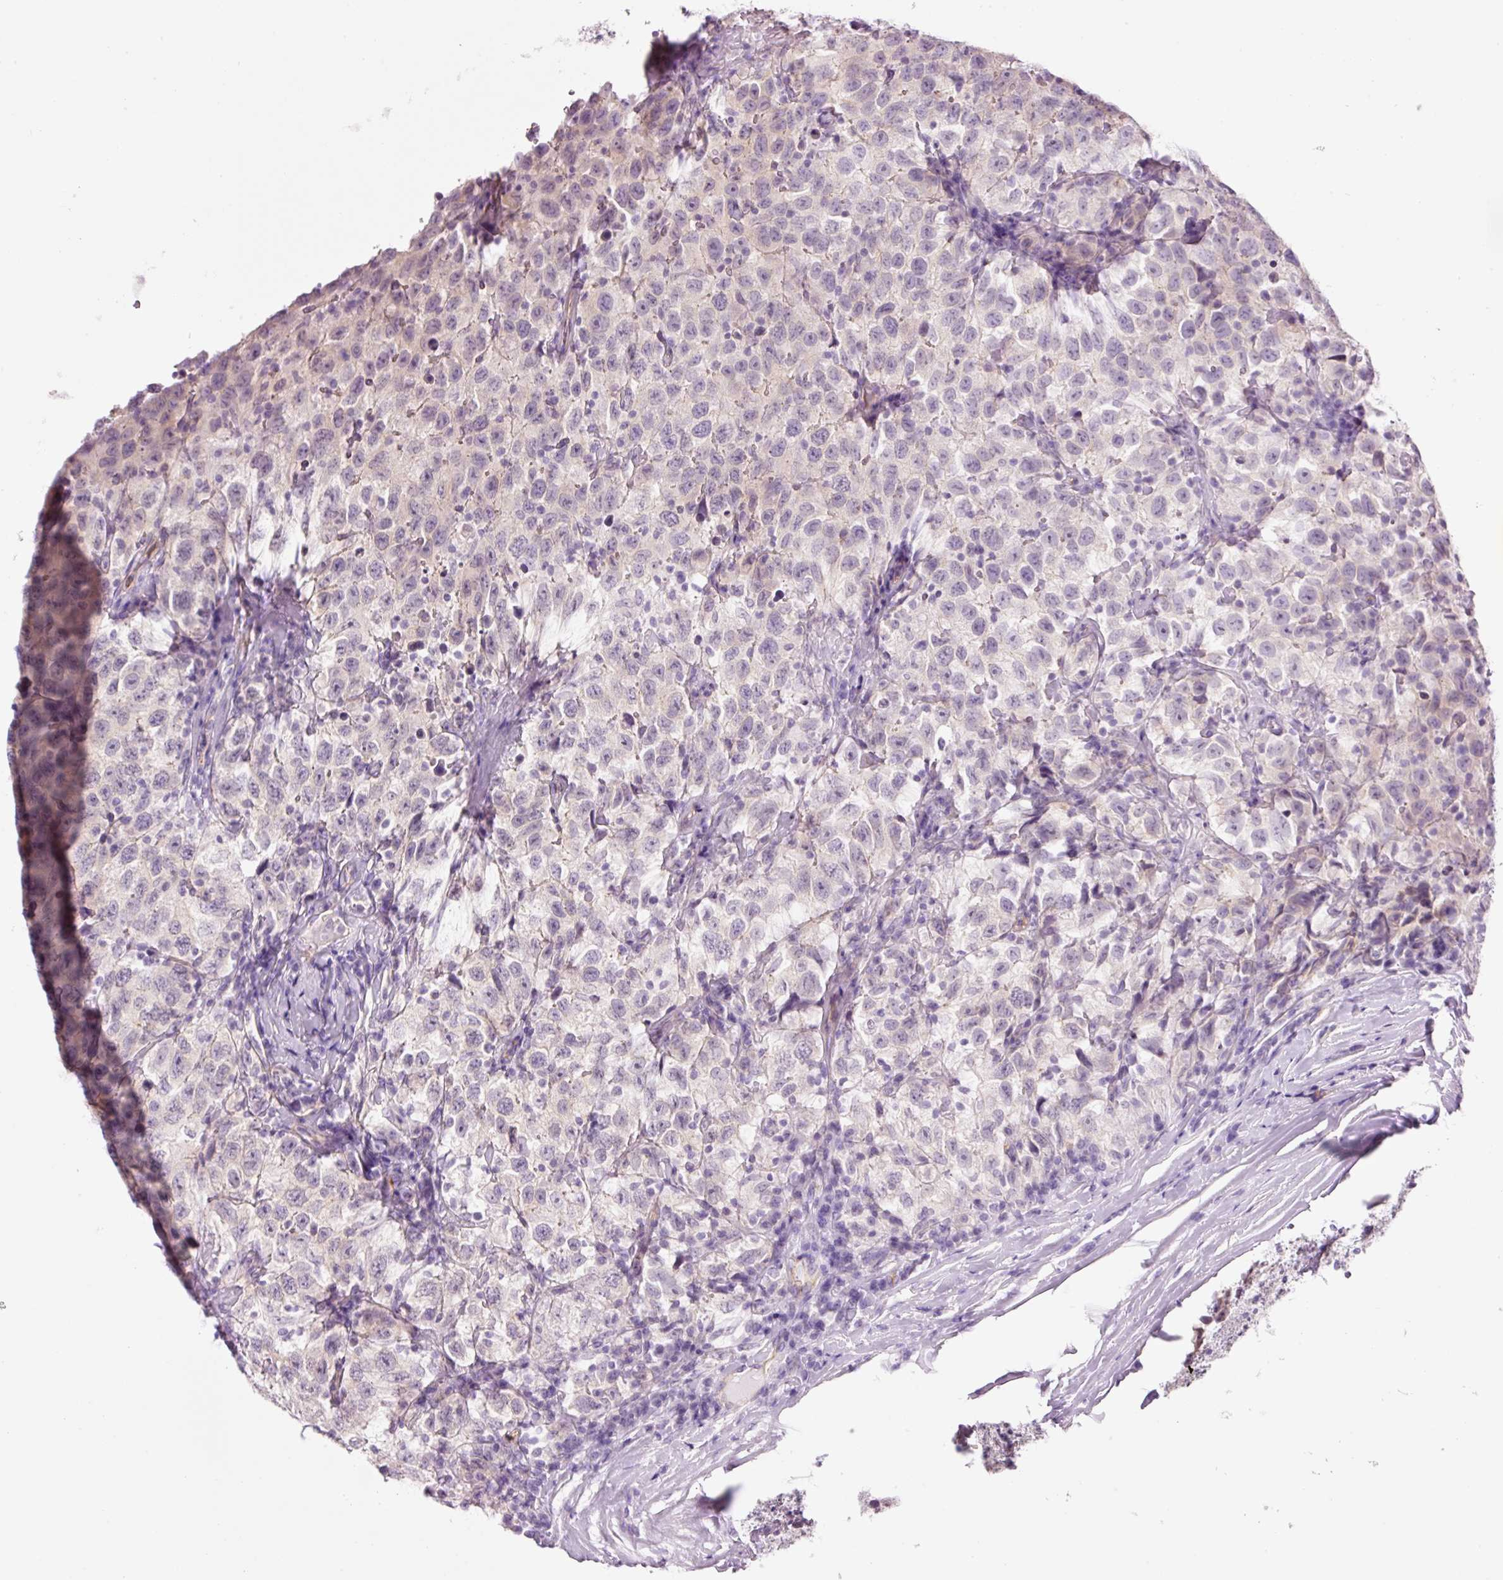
{"staining": {"intensity": "weak", "quantity": "<25%", "location": "cytoplasmic/membranous"}, "tissue": "testis cancer", "cell_type": "Tumor cells", "image_type": "cancer", "snomed": [{"axis": "morphology", "description": "Seminoma, NOS"}, {"axis": "topography", "description": "Testis"}], "caption": "A high-resolution histopathology image shows immunohistochemistry staining of testis cancer, which shows no significant positivity in tumor cells. Brightfield microscopy of immunohistochemistry (IHC) stained with DAB (3,3'-diaminobenzidine) (brown) and hematoxylin (blue), captured at high magnification.", "gene": "HSPA4L", "patient": {"sex": "male", "age": 41}}